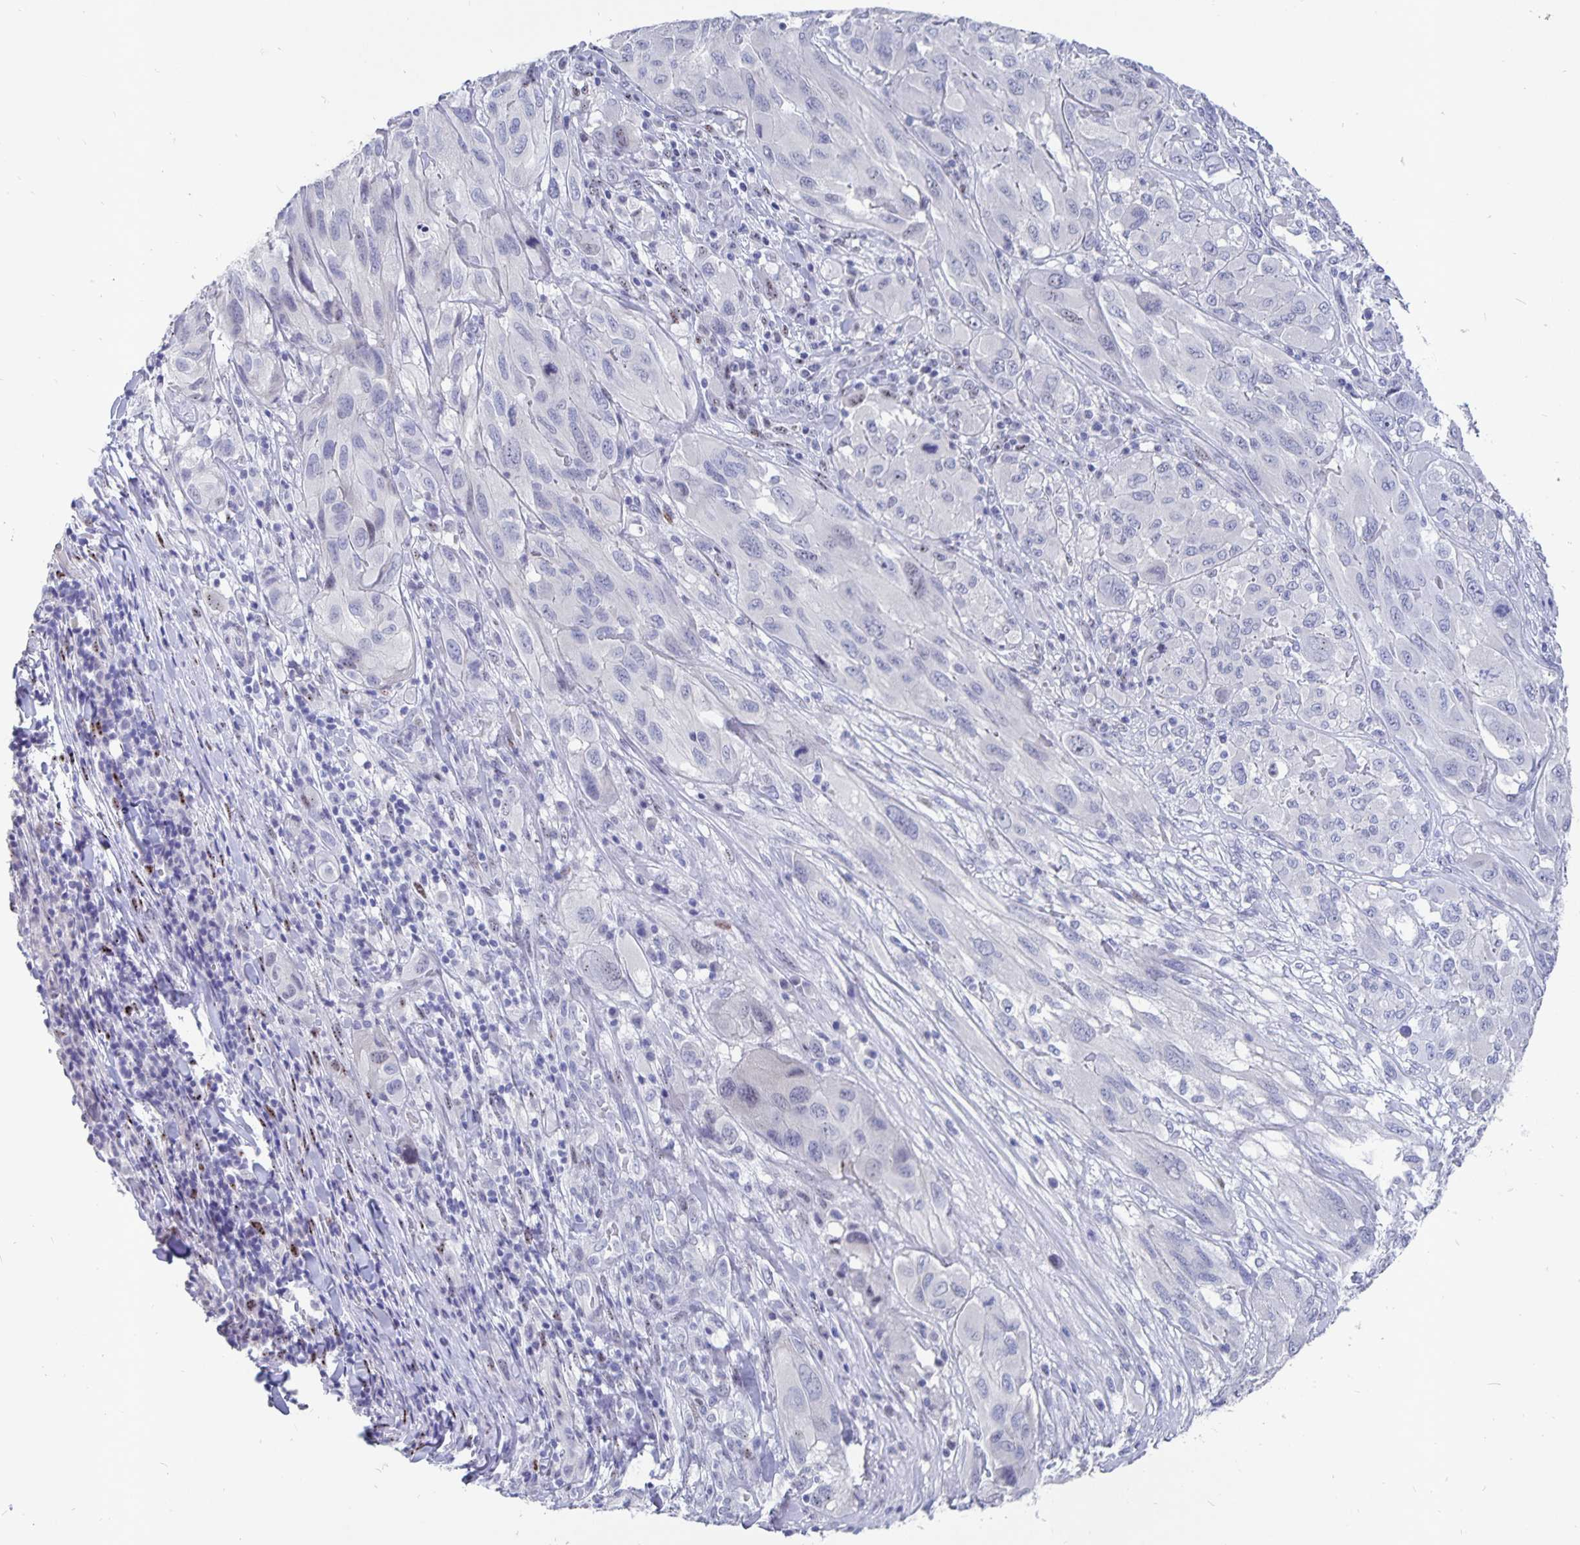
{"staining": {"intensity": "negative", "quantity": "none", "location": "none"}, "tissue": "melanoma", "cell_type": "Tumor cells", "image_type": "cancer", "snomed": [{"axis": "morphology", "description": "Malignant melanoma, NOS"}, {"axis": "topography", "description": "Skin"}], "caption": "Malignant melanoma was stained to show a protein in brown. There is no significant staining in tumor cells.", "gene": "SMOC1", "patient": {"sex": "female", "age": 91}}